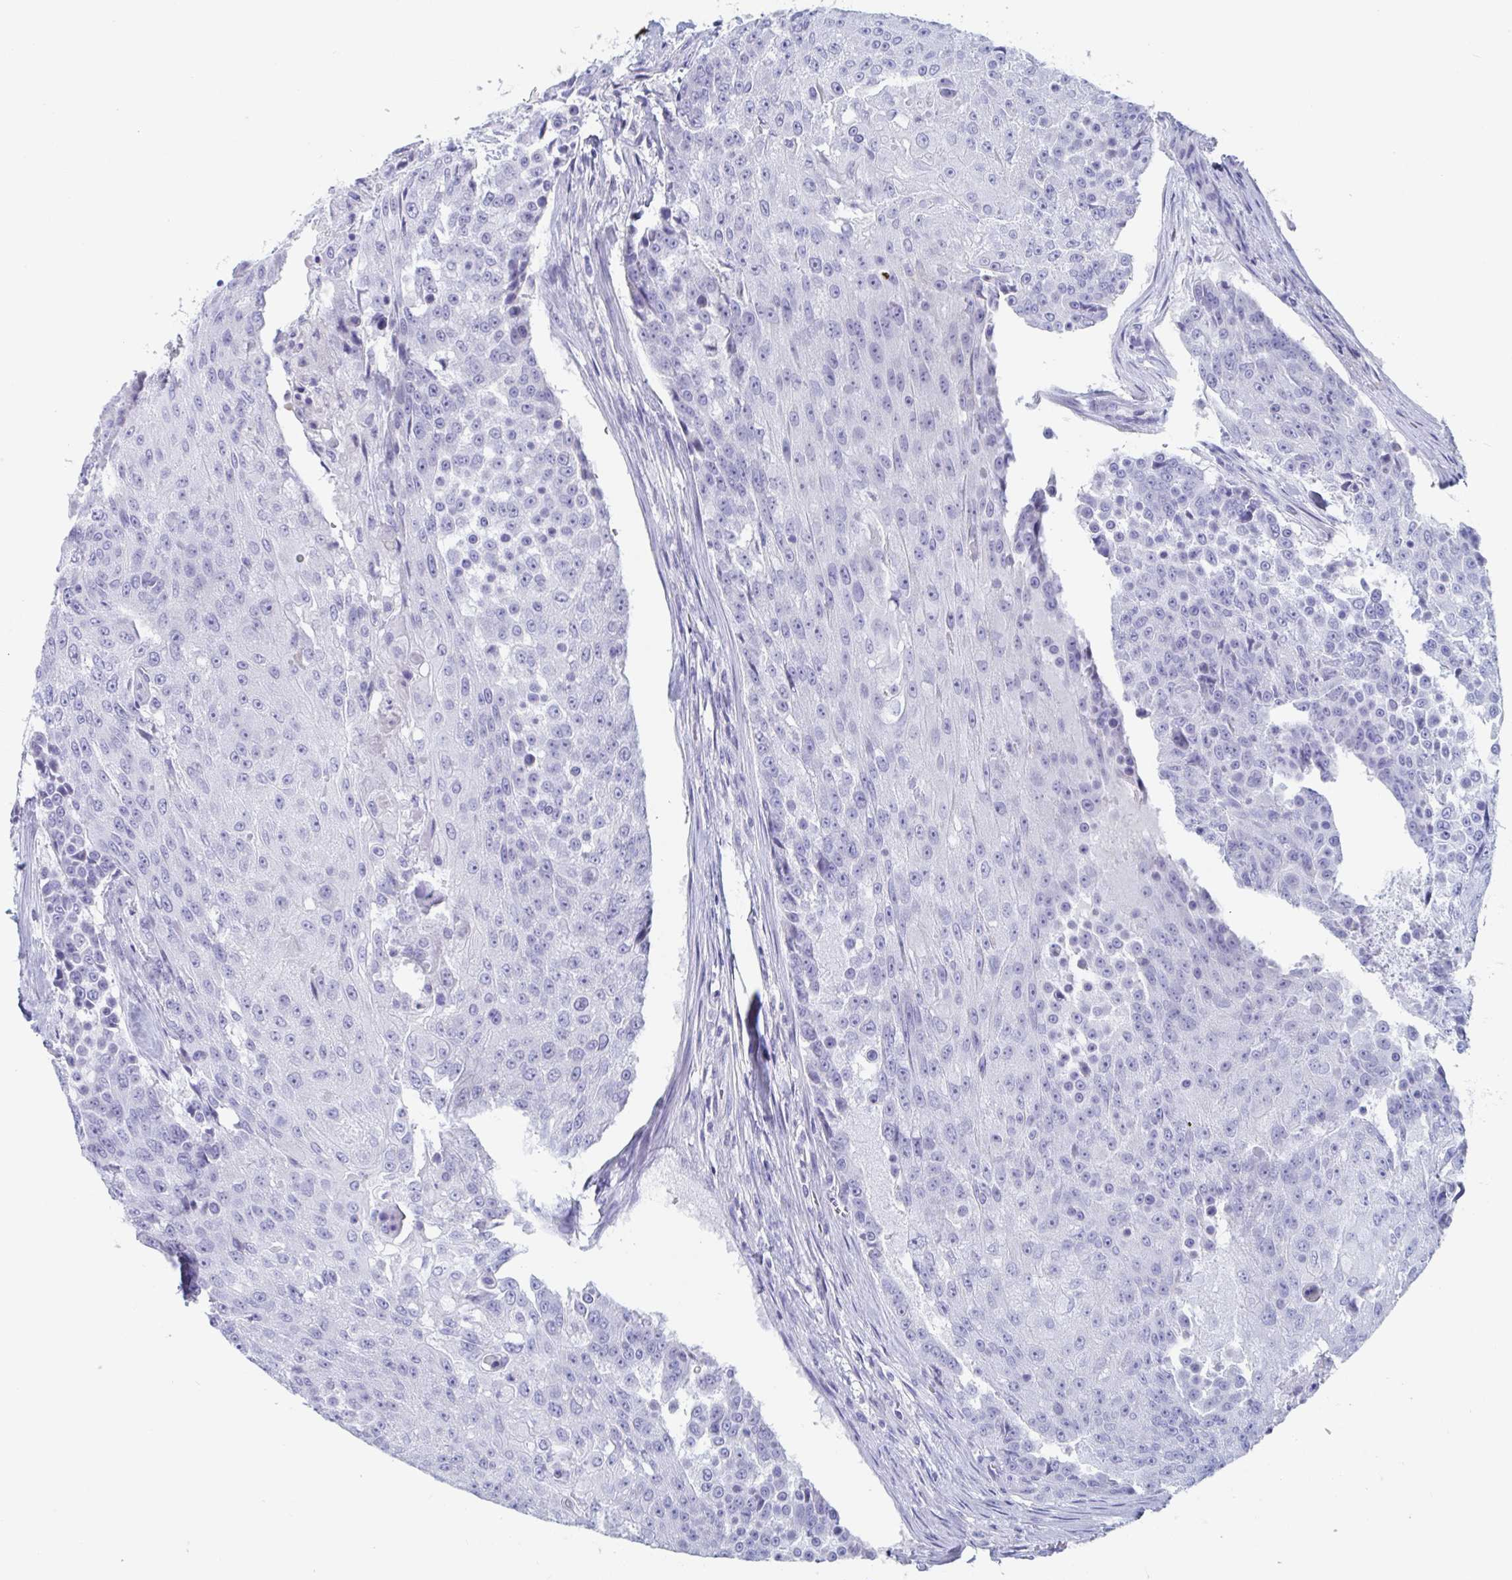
{"staining": {"intensity": "negative", "quantity": "none", "location": "none"}, "tissue": "urothelial cancer", "cell_type": "Tumor cells", "image_type": "cancer", "snomed": [{"axis": "morphology", "description": "Urothelial carcinoma, High grade"}, {"axis": "topography", "description": "Urinary bladder"}], "caption": "Tumor cells show no significant protein staining in urothelial carcinoma (high-grade). Brightfield microscopy of immunohistochemistry stained with DAB (brown) and hematoxylin (blue), captured at high magnification.", "gene": "DPEP3", "patient": {"sex": "female", "age": 63}}